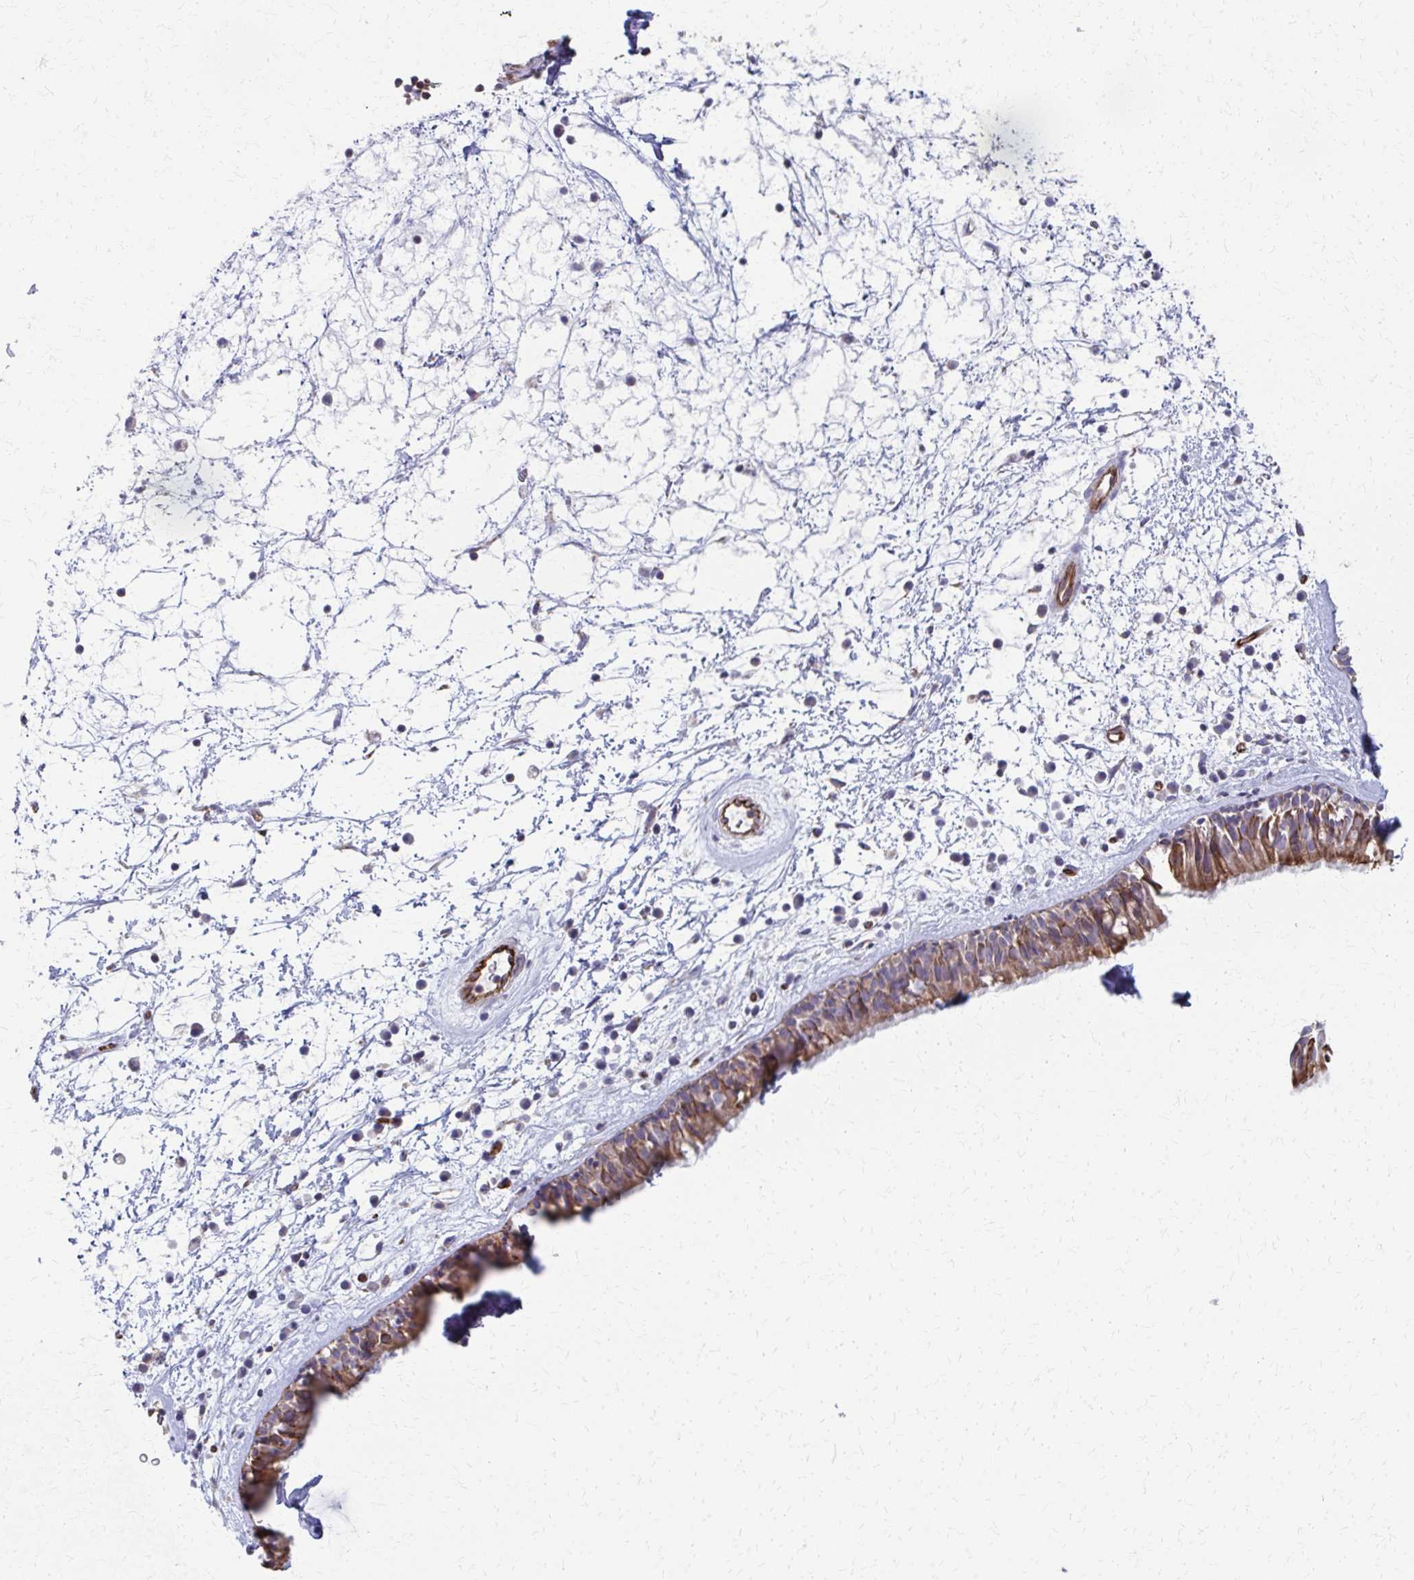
{"staining": {"intensity": "strong", "quantity": "25%-75%", "location": "cytoplasmic/membranous"}, "tissue": "nasopharynx", "cell_type": "Respiratory epithelial cells", "image_type": "normal", "snomed": [{"axis": "morphology", "description": "Normal tissue, NOS"}, {"axis": "topography", "description": "Nasopharynx"}], "caption": "Nasopharynx stained for a protein shows strong cytoplasmic/membranous positivity in respiratory epithelial cells. (DAB IHC with brightfield microscopy, high magnification).", "gene": "FAHD1", "patient": {"sex": "male", "age": 24}}